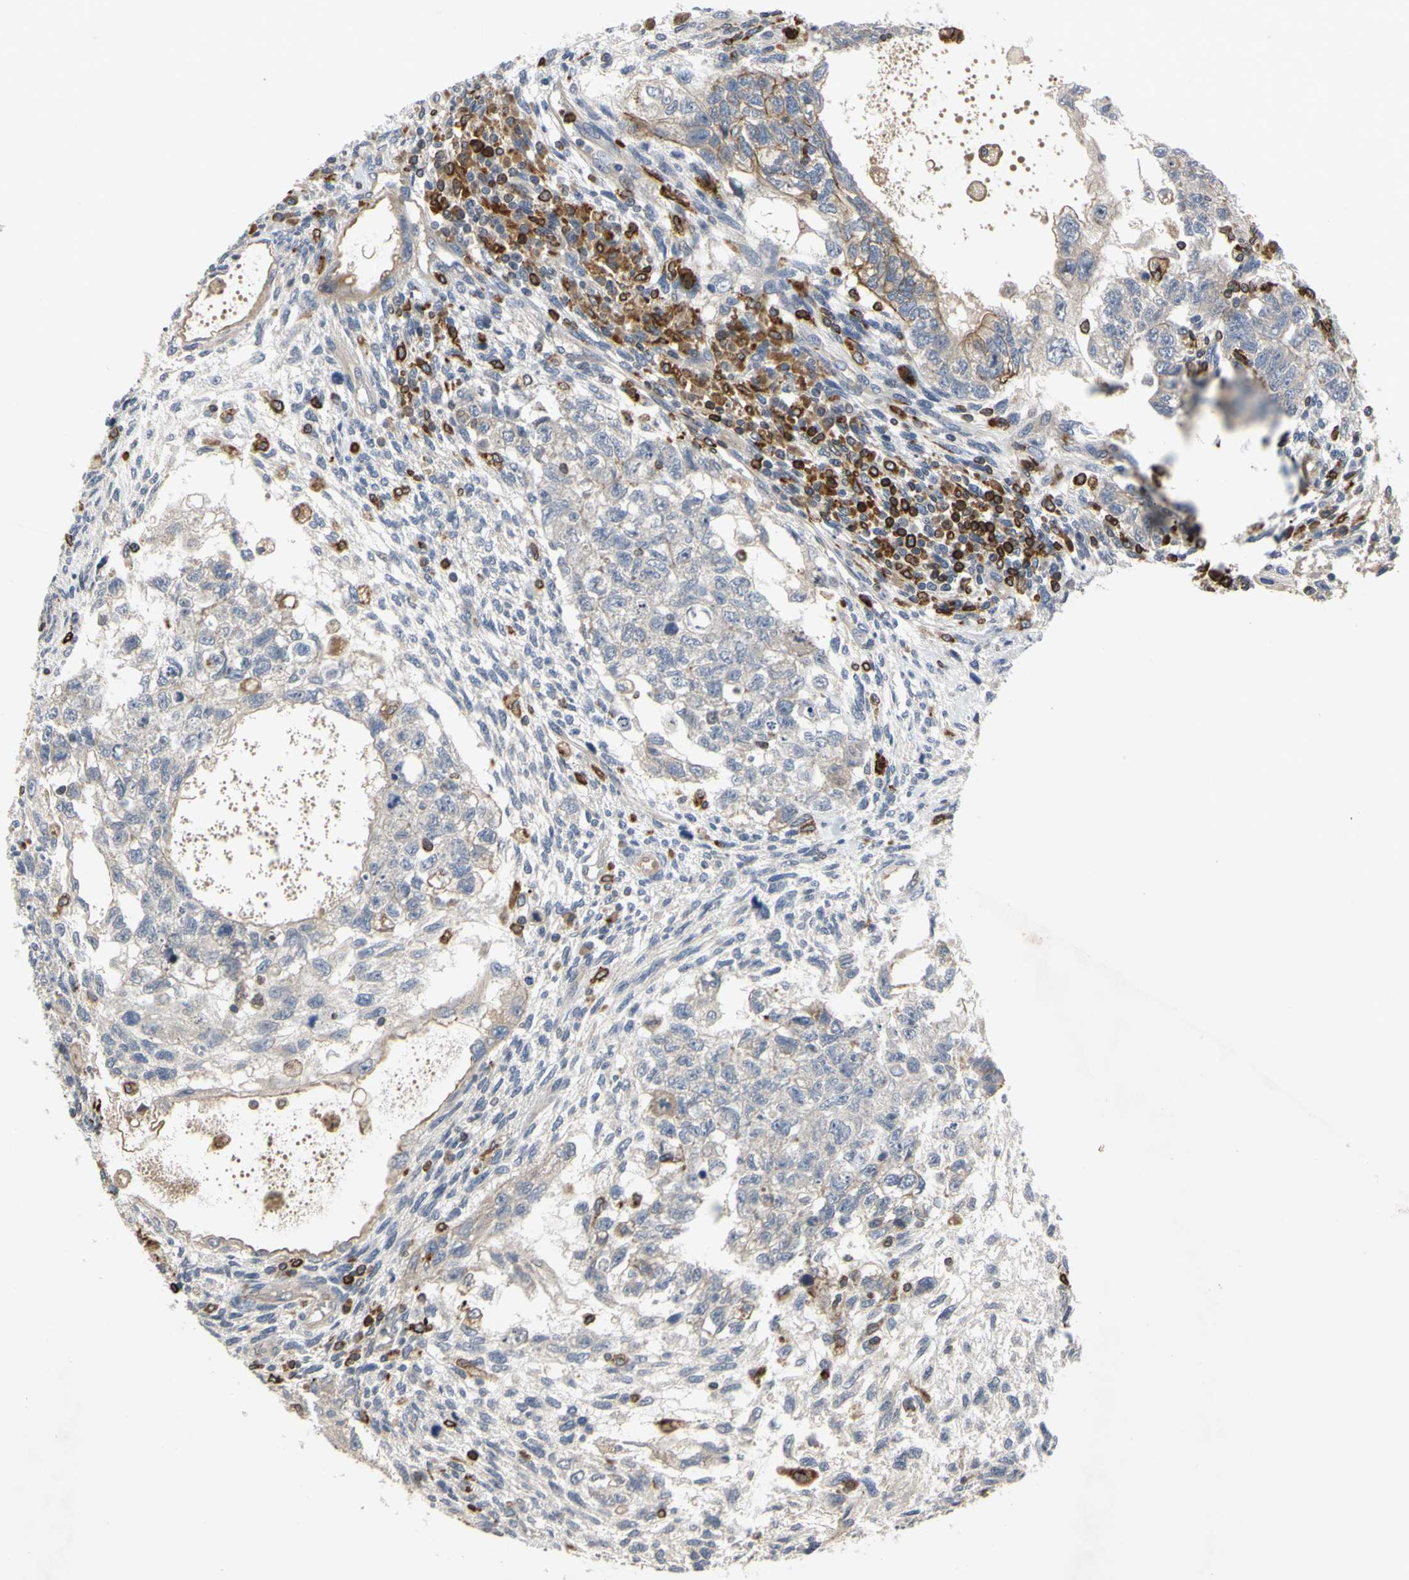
{"staining": {"intensity": "negative", "quantity": "none", "location": "none"}, "tissue": "testis cancer", "cell_type": "Tumor cells", "image_type": "cancer", "snomed": [{"axis": "morphology", "description": "Normal tissue, NOS"}, {"axis": "morphology", "description": "Carcinoma, Embryonal, NOS"}, {"axis": "topography", "description": "Testis"}], "caption": "IHC photomicrograph of neoplastic tissue: human embryonal carcinoma (testis) stained with DAB displays no significant protein positivity in tumor cells.", "gene": "PLXNA2", "patient": {"sex": "male", "age": 36}}